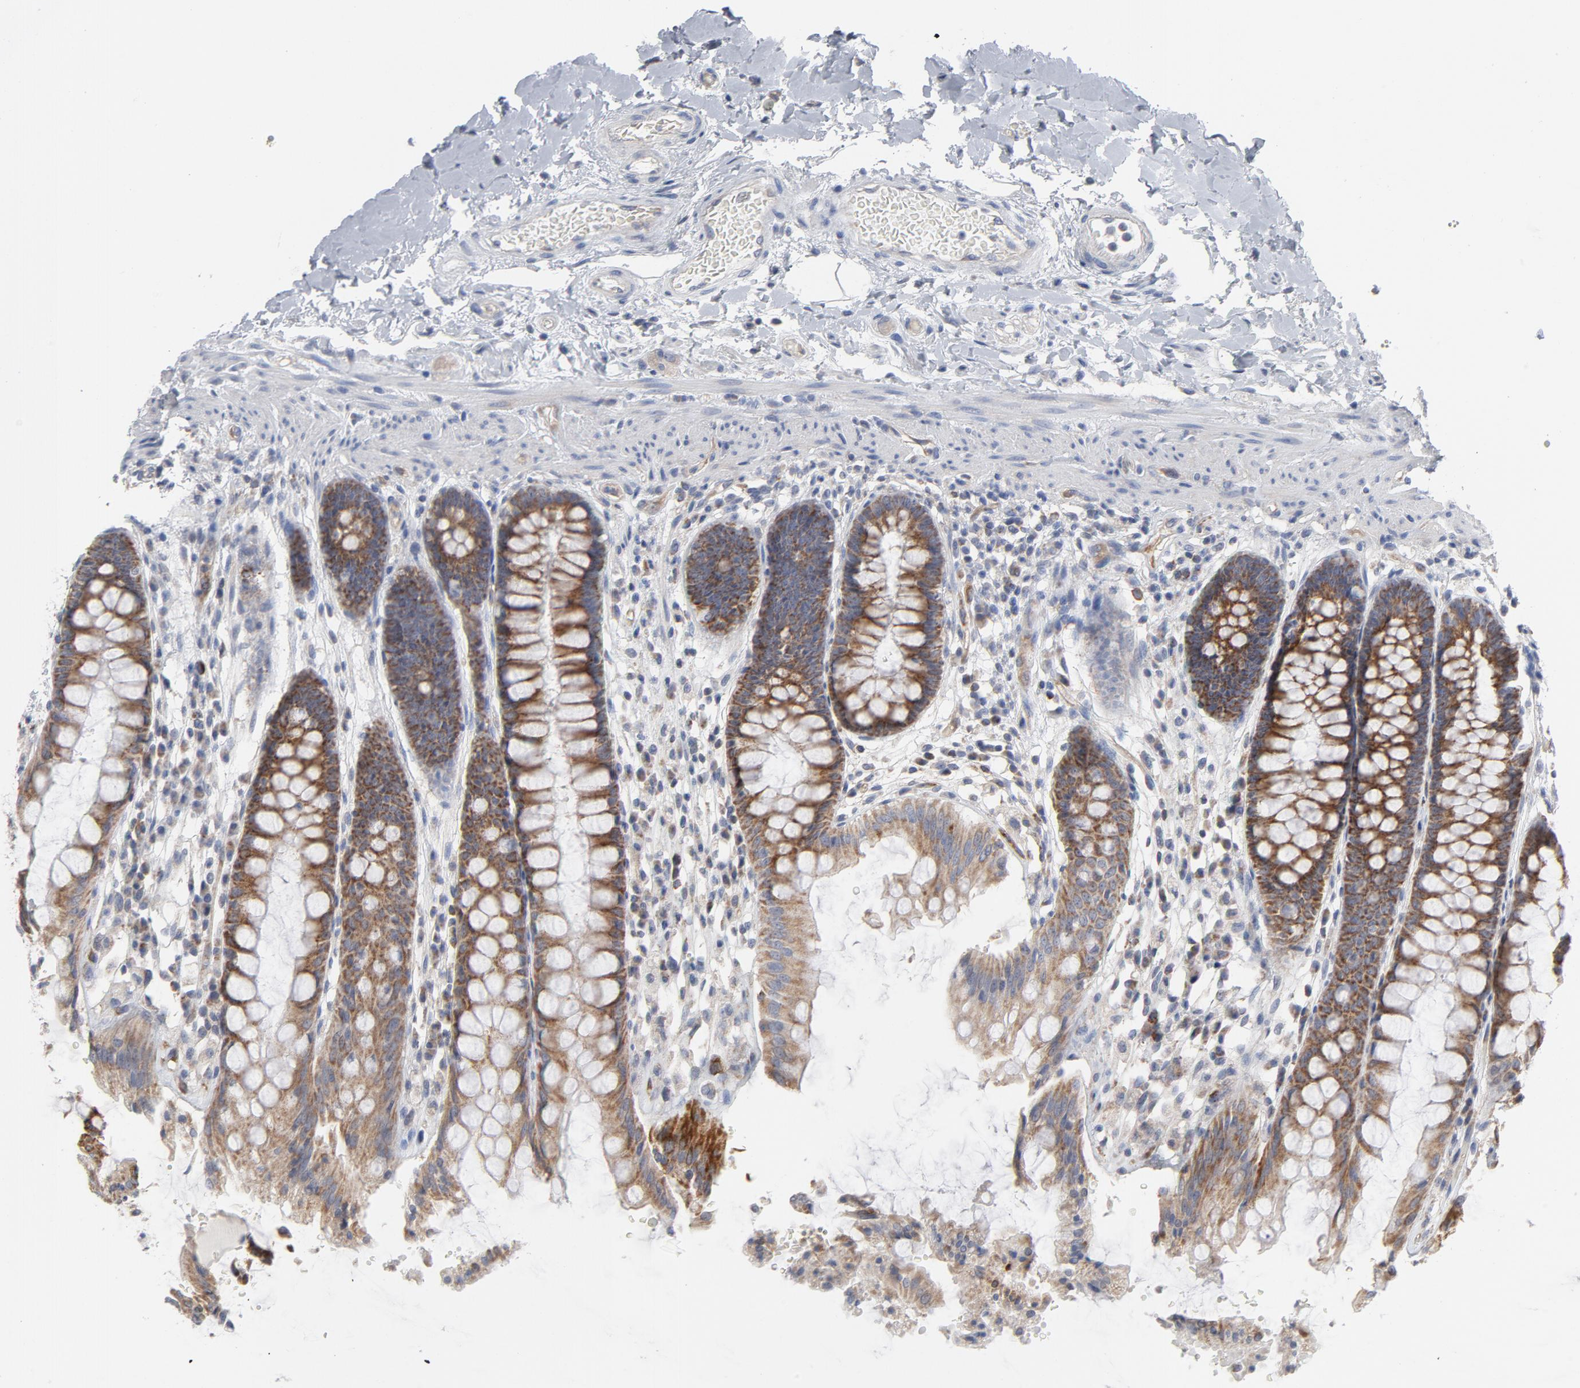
{"staining": {"intensity": "moderate", "quantity": ">75%", "location": "cytoplasmic/membranous"}, "tissue": "rectum", "cell_type": "Glandular cells", "image_type": "normal", "snomed": [{"axis": "morphology", "description": "Normal tissue, NOS"}, {"axis": "topography", "description": "Rectum"}], "caption": "High-magnification brightfield microscopy of normal rectum stained with DAB (brown) and counterstained with hematoxylin (blue). glandular cells exhibit moderate cytoplasmic/membranous staining is identified in about>75% of cells. Nuclei are stained in blue.", "gene": "OXA1L", "patient": {"sex": "female", "age": 46}}